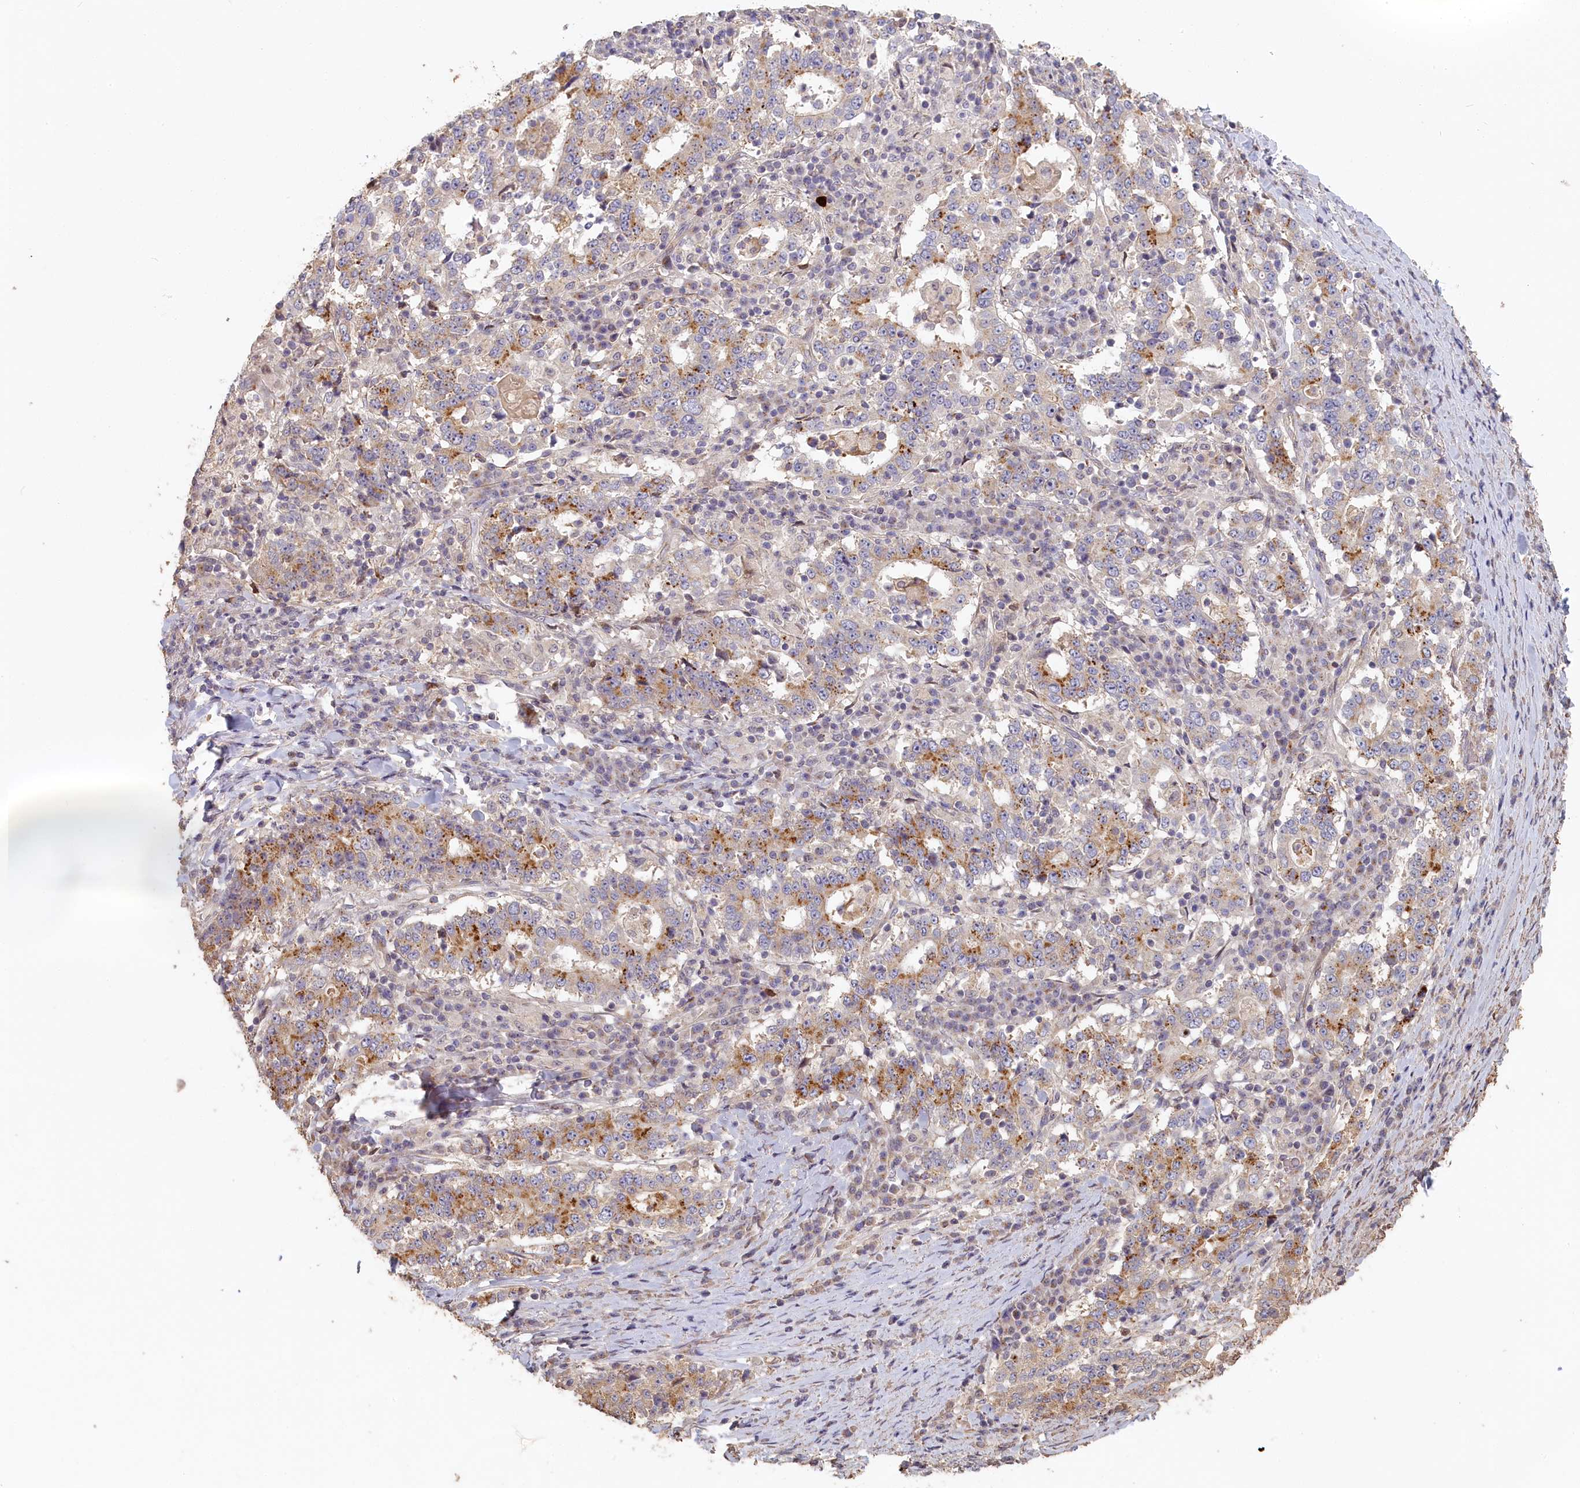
{"staining": {"intensity": "moderate", "quantity": "25%-75%", "location": "cytoplasmic/membranous"}, "tissue": "stomach cancer", "cell_type": "Tumor cells", "image_type": "cancer", "snomed": [{"axis": "morphology", "description": "Adenocarcinoma, NOS"}, {"axis": "topography", "description": "Stomach"}], "caption": "Protein expression analysis of stomach adenocarcinoma displays moderate cytoplasmic/membranous expression in about 25%-75% of tumor cells.", "gene": "STX16", "patient": {"sex": "male", "age": 59}}